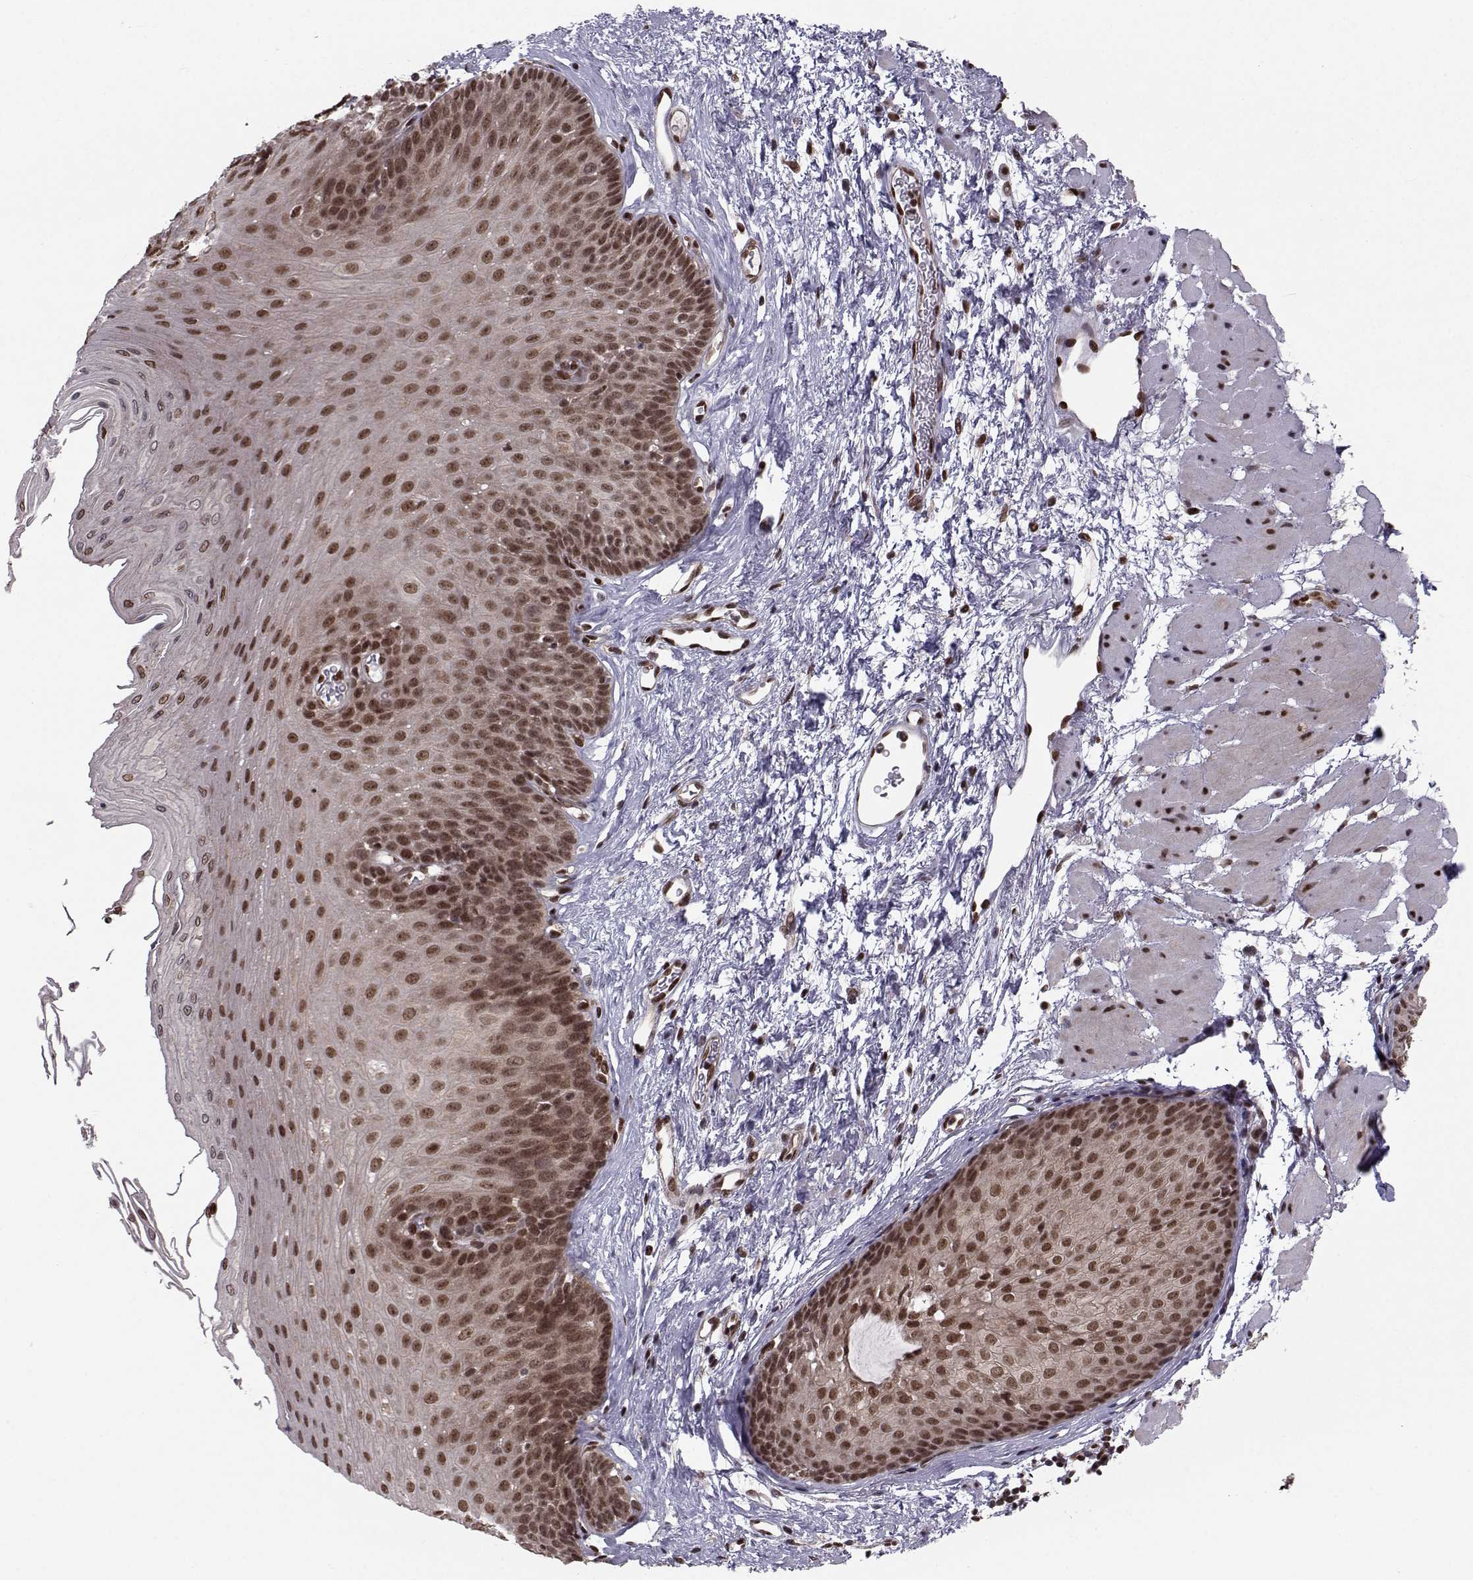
{"staining": {"intensity": "strong", "quantity": ">75%", "location": "nuclear"}, "tissue": "esophagus", "cell_type": "Squamous epithelial cells", "image_type": "normal", "snomed": [{"axis": "morphology", "description": "Normal tissue, NOS"}, {"axis": "topography", "description": "Esophagus"}], "caption": "A high-resolution image shows immunohistochemistry (IHC) staining of unremarkable esophagus, which demonstrates strong nuclear positivity in approximately >75% of squamous epithelial cells.", "gene": "PKN2", "patient": {"sex": "female", "age": 62}}